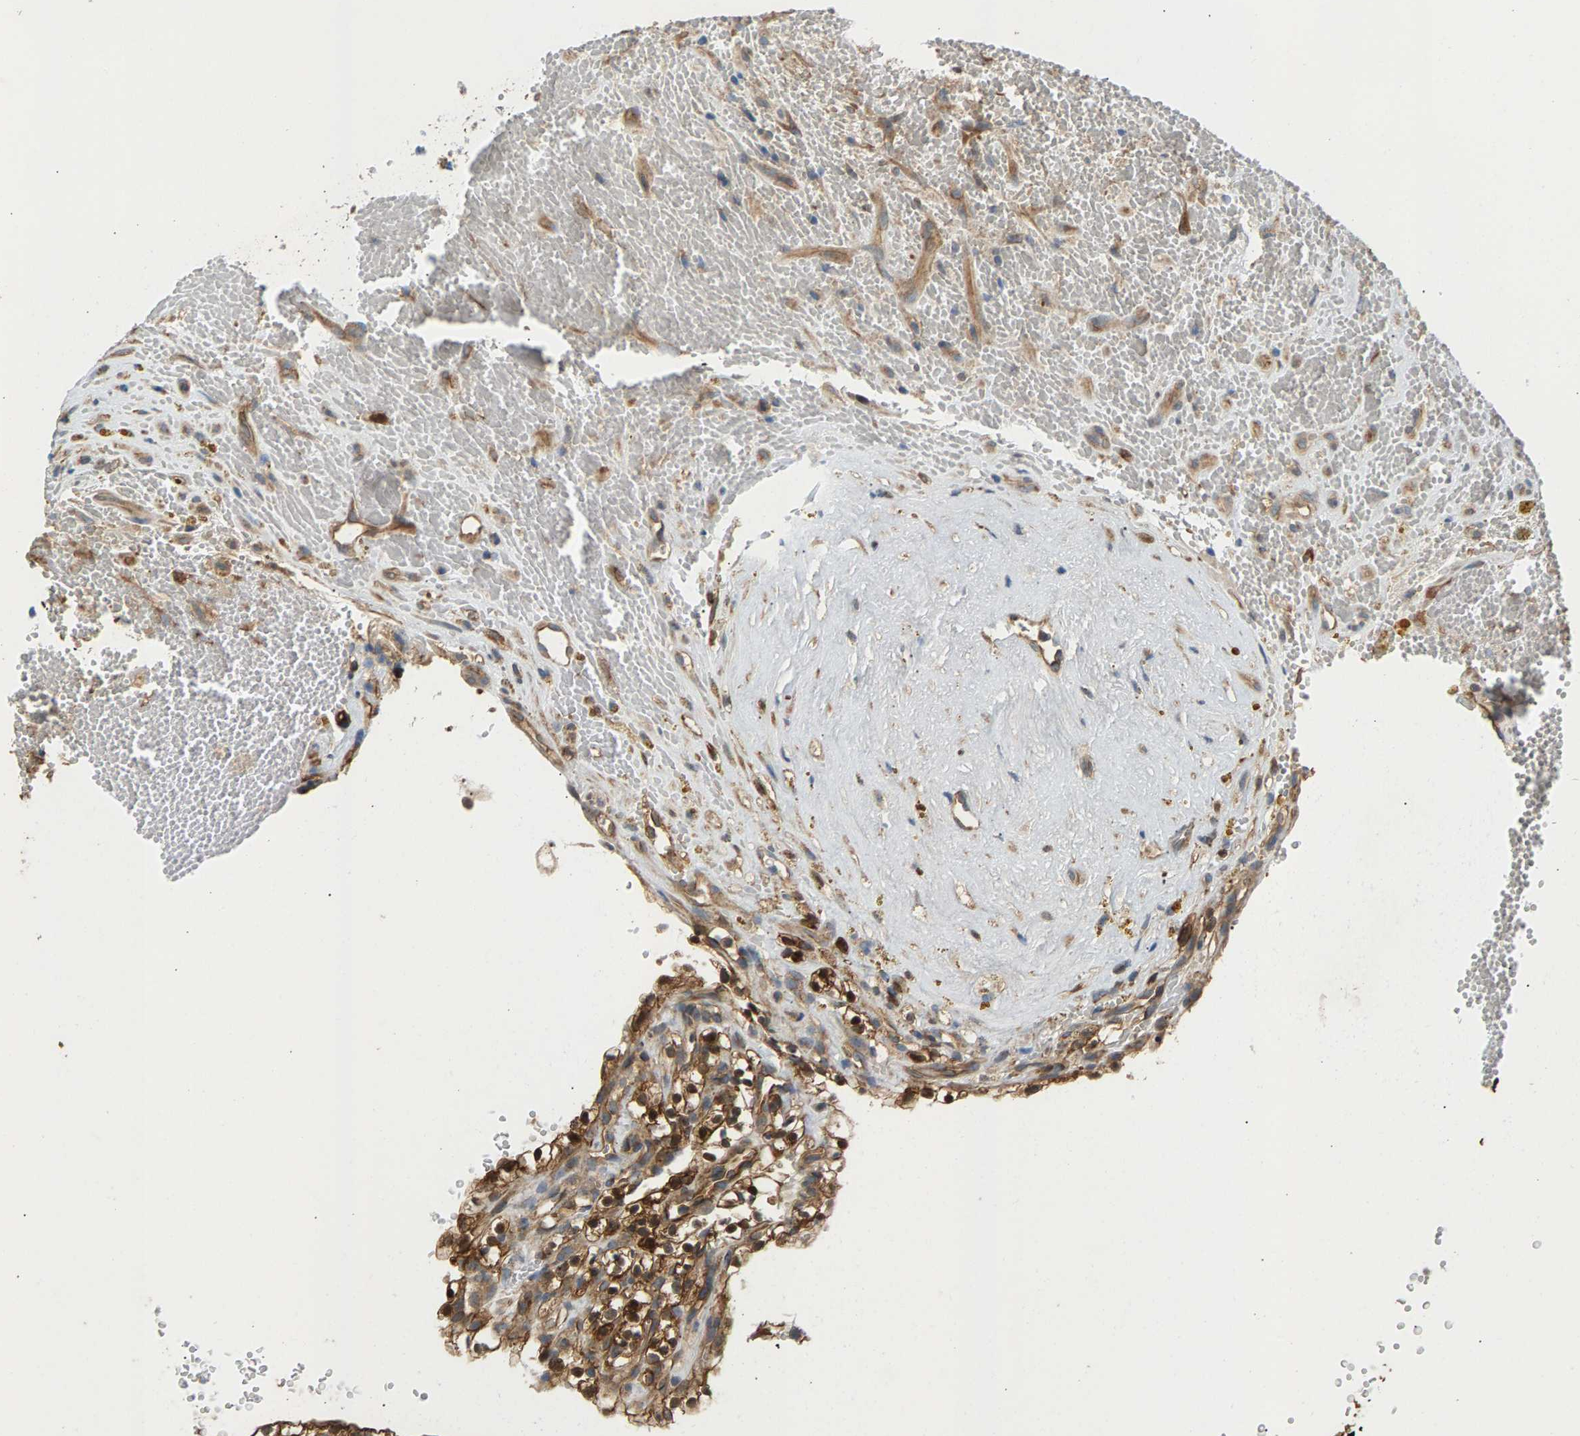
{"staining": {"intensity": "moderate", "quantity": ">75%", "location": "cytoplasmic/membranous,nuclear"}, "tissue": "renal cancer", "cell_type": "Tumor cells", "image_type": "cancer", "snomed": [{"axis": "morphology", "description": "Adenocarcinoma, NOS"}, {"axis": "topography", "description": "Kidney"}], "caption": "Protein expression analysis of human renal cancer reveals moderate cytoplasmic/membranous and nuclear staining in approximately >75% of tumor cells.", "gene": "KRTAP27-1", "patient": {"sex": "female", "age": 57}}